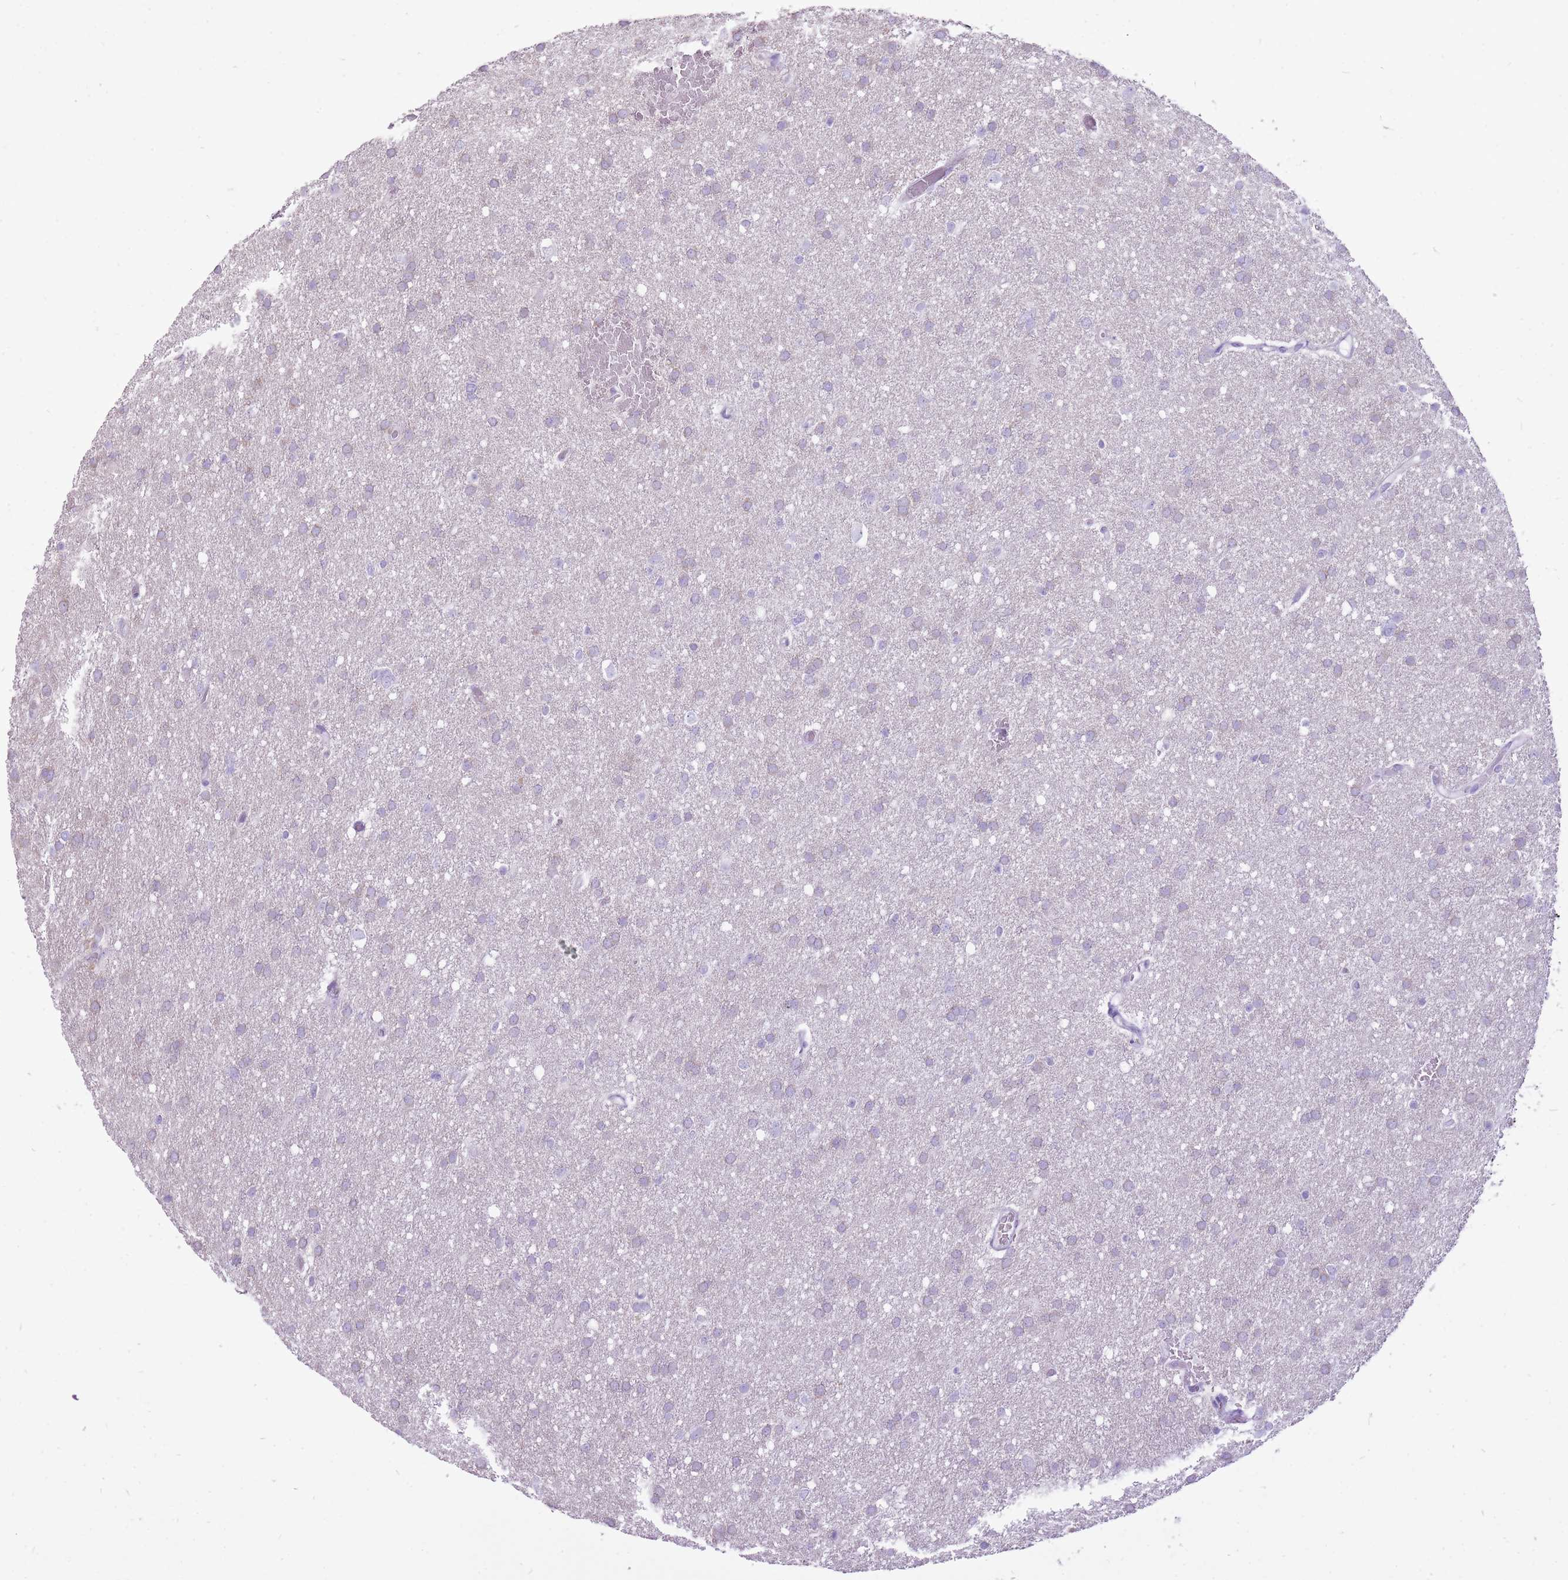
{"staining": {"intensity": "negative", "quantity": "none", "location": "none"}, "tissue": "glioma", "cell_type": "Tumor cells", "image_type": "cancer", "snomed": [{"axis": "morphology", "description": "Glioma, malignant, High grade"}, {"axis": "topography", "description": "Cerebral cortex"}], "caption": "Immunohistochemistry photomicrograph of glioma stained for a protein (brown), which demonstrates no expression in tumor cells.", "gene": "CNFN", "patient": {"sex": "female", "age": 36}}